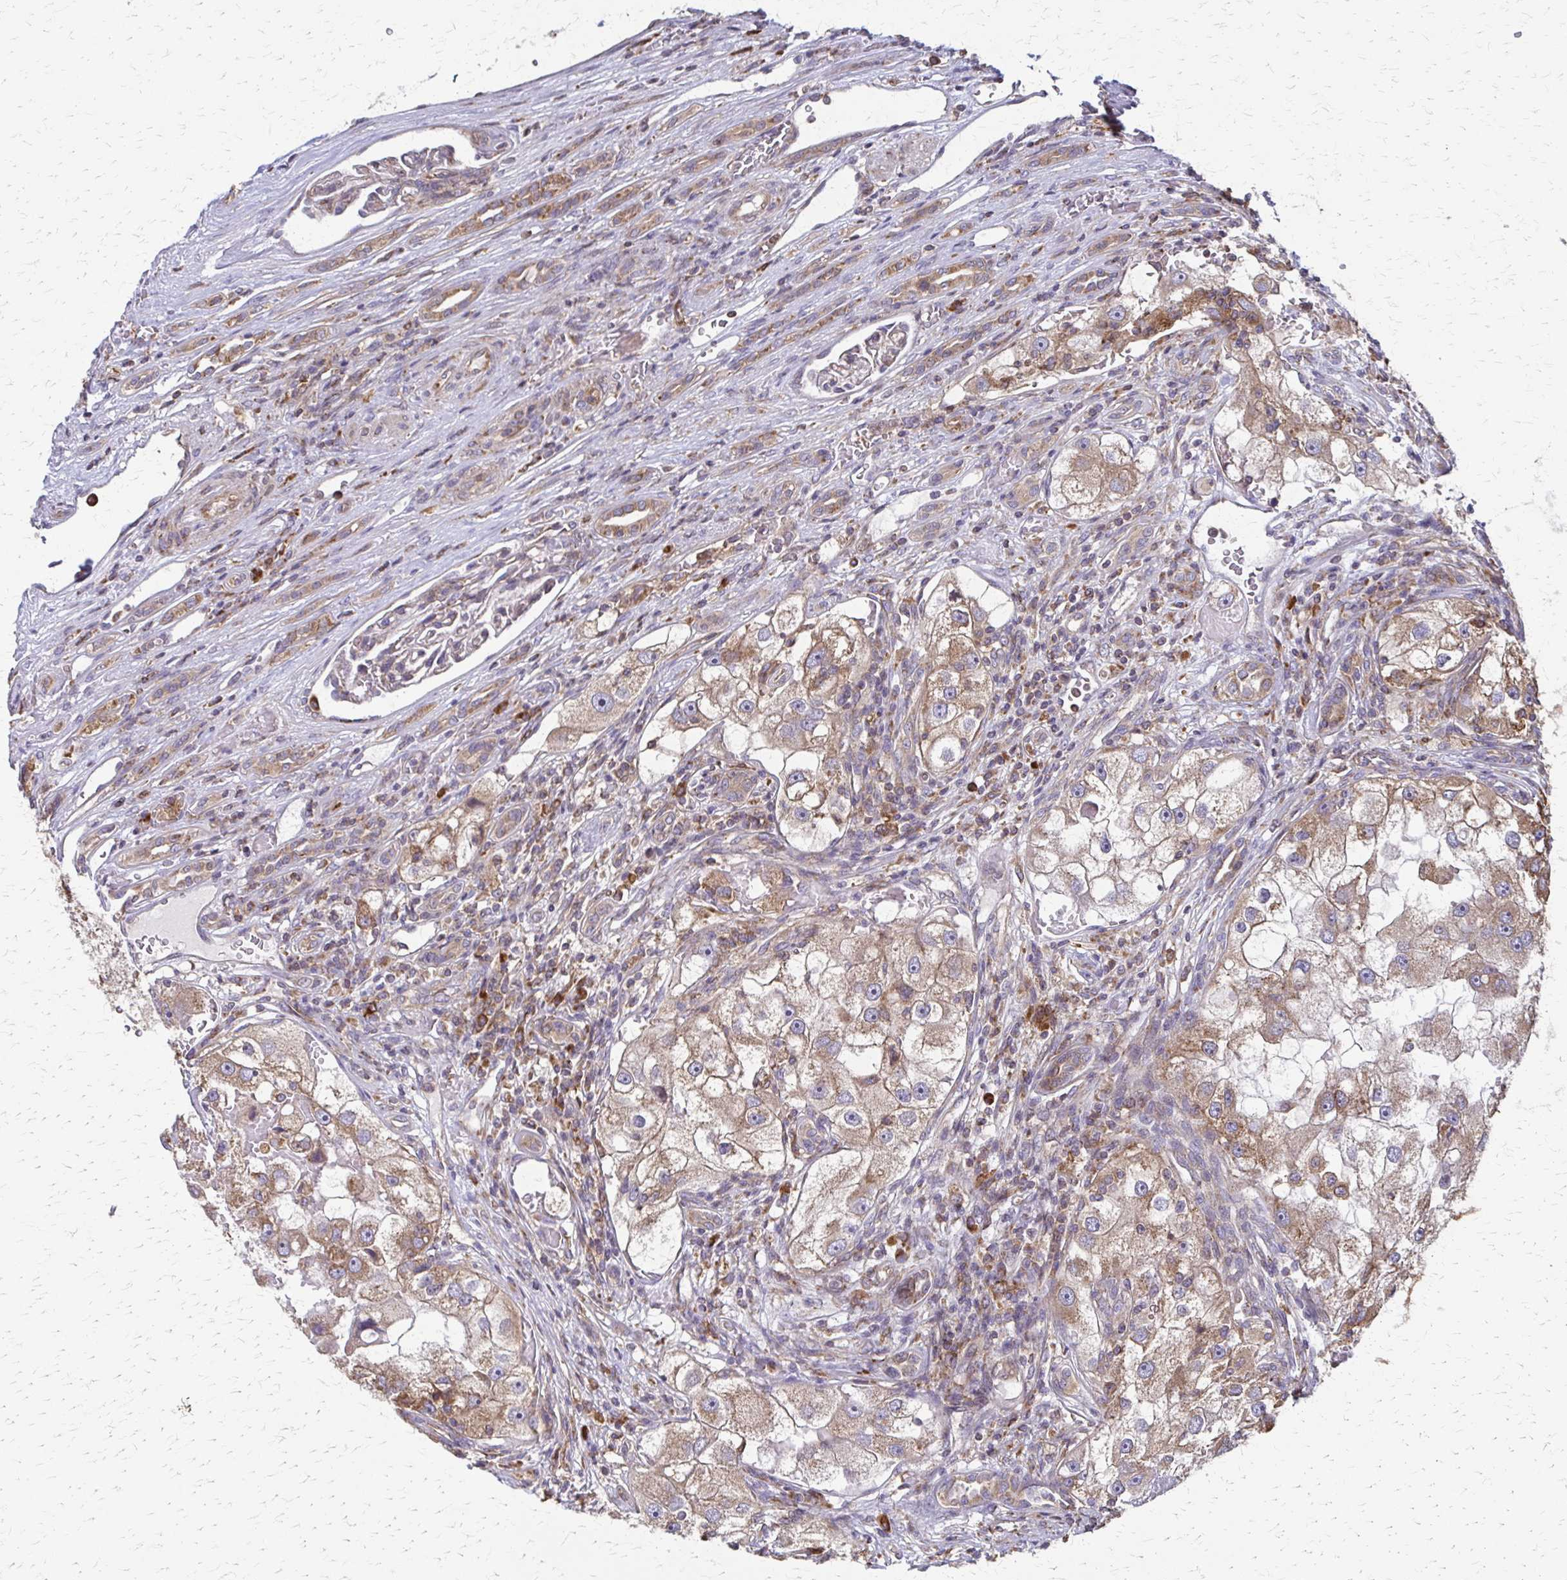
{"staining": {"intensity": "moderate", "quantity": ">75%", "location": "cytoplasmic/membranous"}, "tissue": "renal cancer", "cell_type": "Tumor cells", "image_type": "cancer", "snomed": [{"axis": "morphology", "description": "Adenocarcinoma, NOS"}, {"axis": "topography", "description": "Kidney"}], "caption": "Immunohistochemical staining of renal cancer reveals medium levels of moderate cytoplasmic/membranous protein positivity in approximately >75% of tumor cells. Using DAB (brown) and hematoxylin (blue) stains, captured at high magnification using brightfield microscopy.", "gene": "EEF2", "patient": {"sex": "male", "age": 63}}